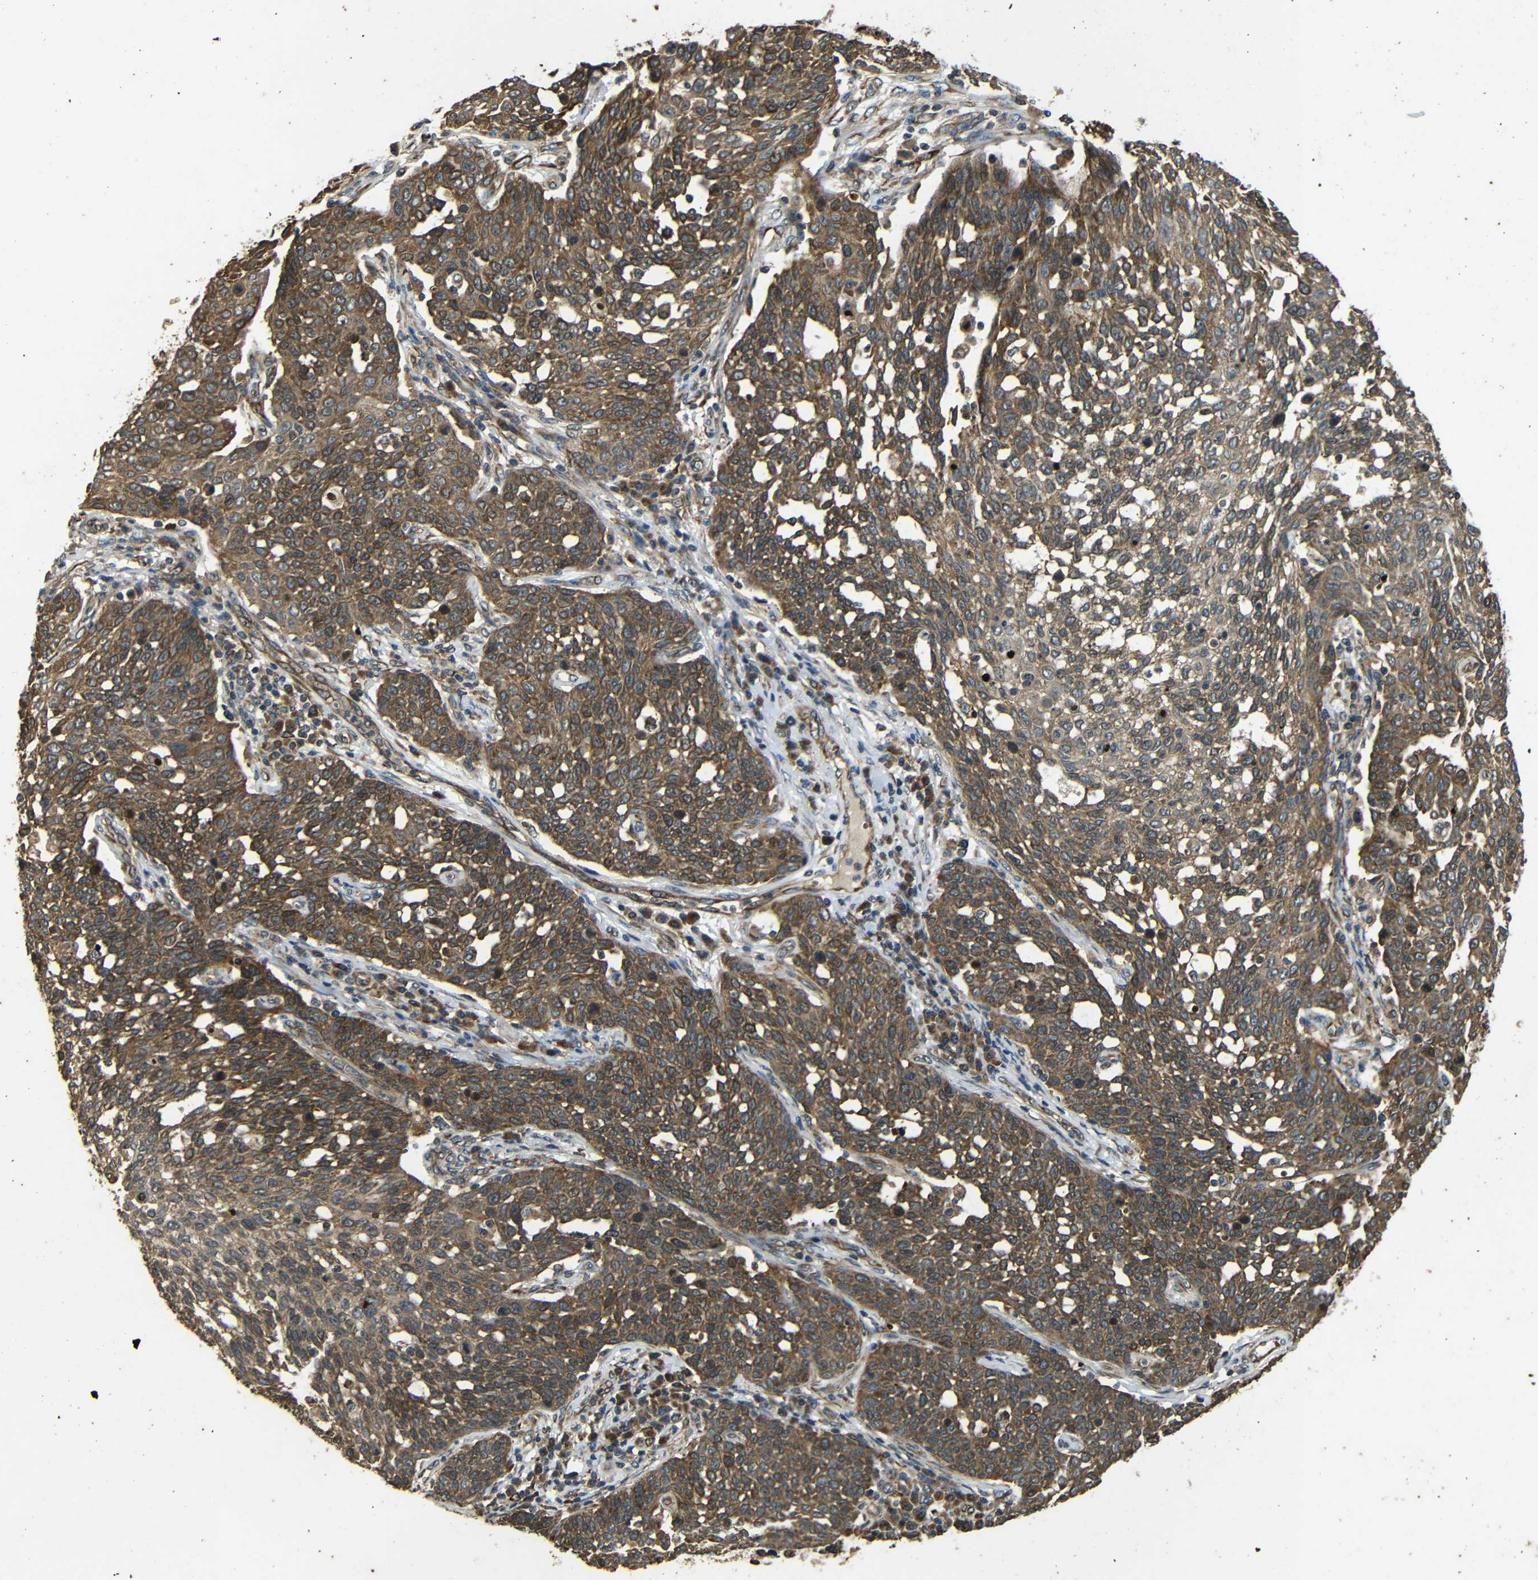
{"staining": {"intensity": "moderate", "quantity": ">75%", "location": "cytoplasmic/membranous"}, "tissue": "cervical cancer", "cell_type": "Tumor cells", "image_type": "cancer", "snomed": [{"axis": "morphology", "description": "Squamous cell carcinoma, NOS"}, {"axis": "topography", "description": "Cervix"}], "caption": "Cervical cancer stained with DAB immunohistochemistry reveals medium levels of moderate cytoplasmic/membranous staining in about >75% of tumor cells. The staining was performed using DAB to visualize the protein expression in brown, while the nuclei were stained in blue with hematoxylin (Magnification: 20x).", "gene": "TRPC1", "patient": {"sex": "female", "age": 34}}